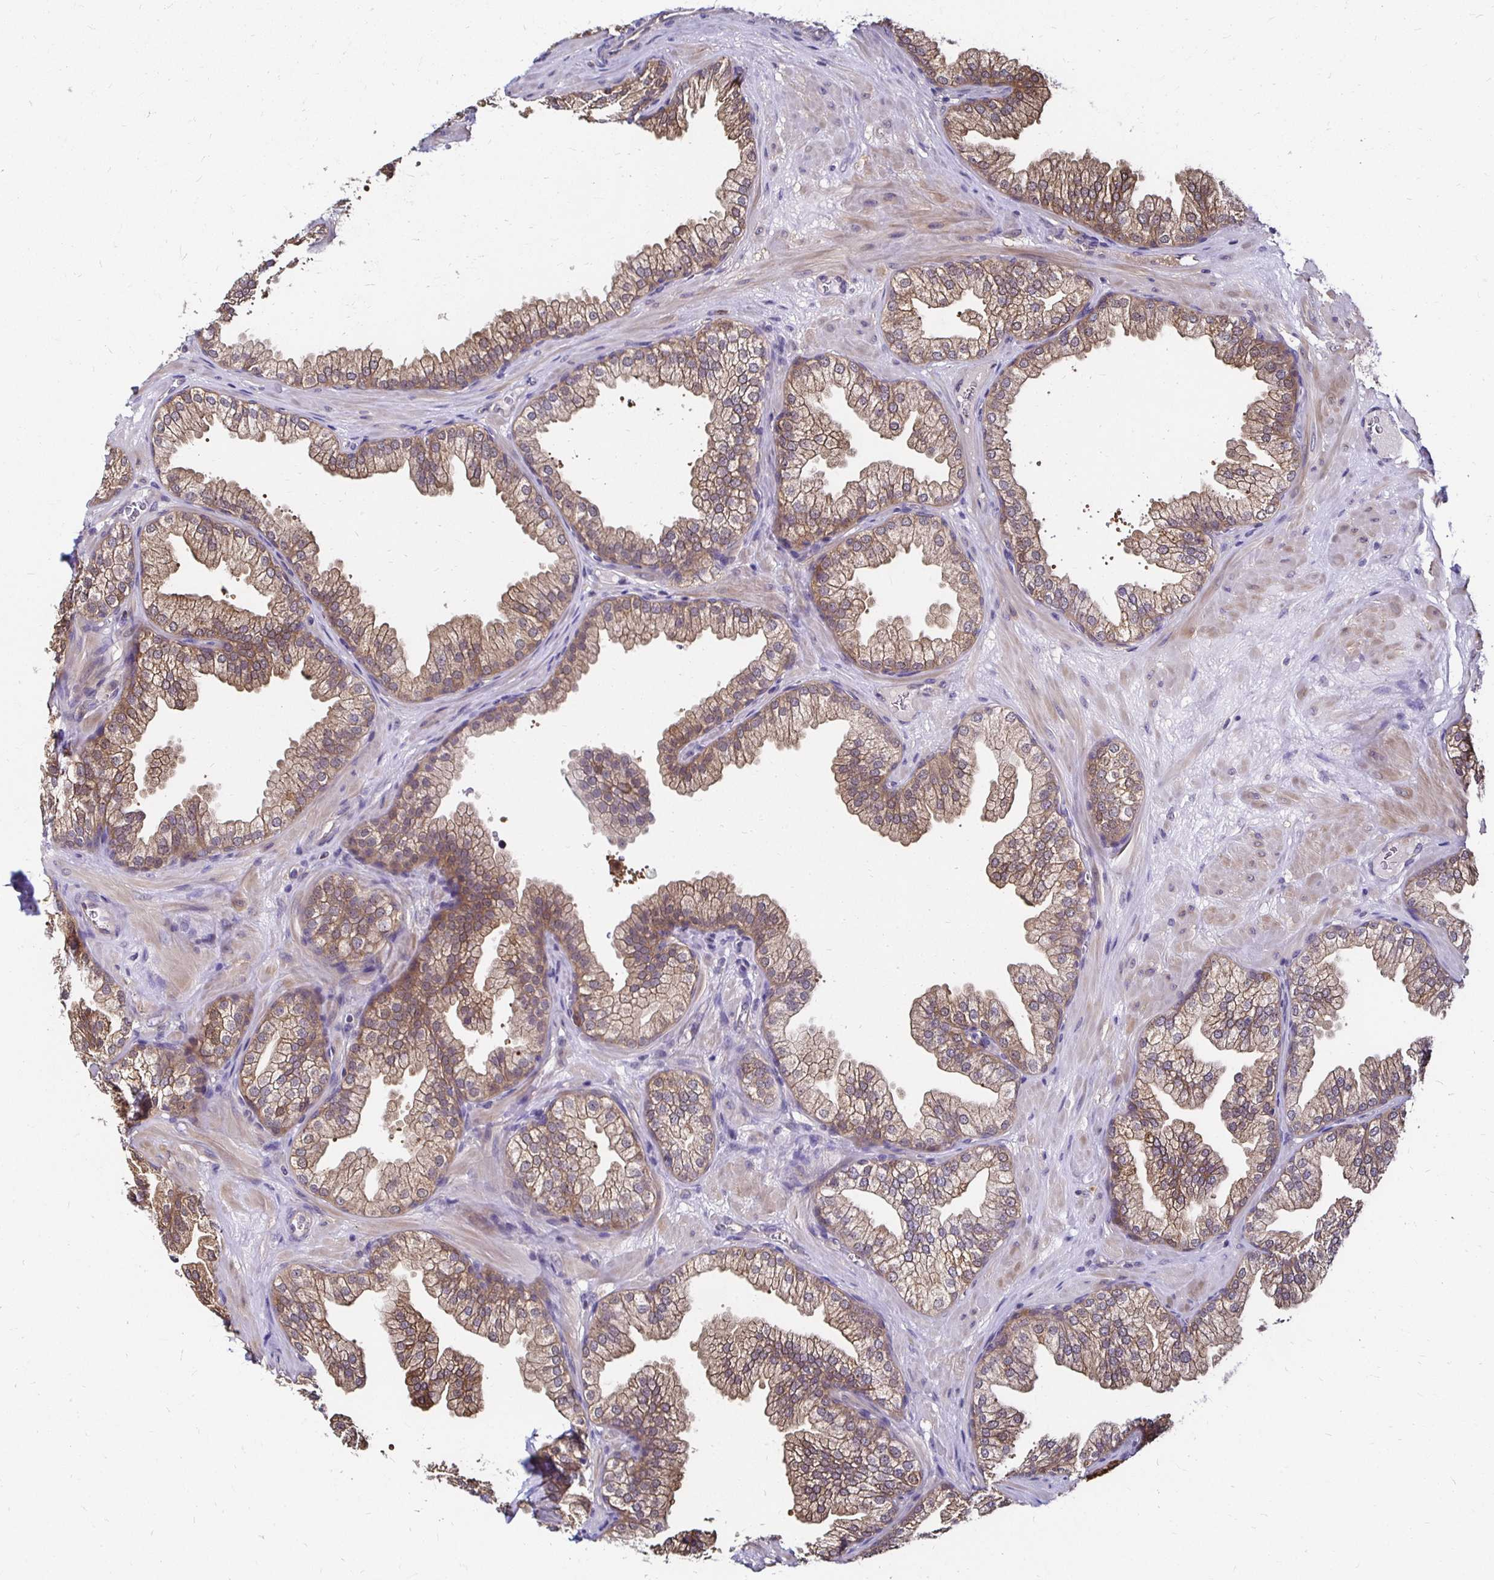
{"staining": {"intensity": "moderate", "quantity": "25%-75%", "location": "cytoplasmic/membranous"}, "tissue": "prostate", "cell_type": "Glandular cells", "image_type": "normal", "snomed": [{"axis": "morphology", "description": "Normal tissue, NOS"}, {"axis": "topography", "description": "Prostate"}], "caption": "Glandular cells demonstrate medium levels of moderate cytoplasmic/membranous positivity in approximately 25%-75% of cells in normal prostate. The protein of interest is stained brown, and the nuclei are stained in blue (DAB IHC with brightfield microscopy, high magnification).", "gene": "TXN", "patient": {"sex": "male", "age": 37}}